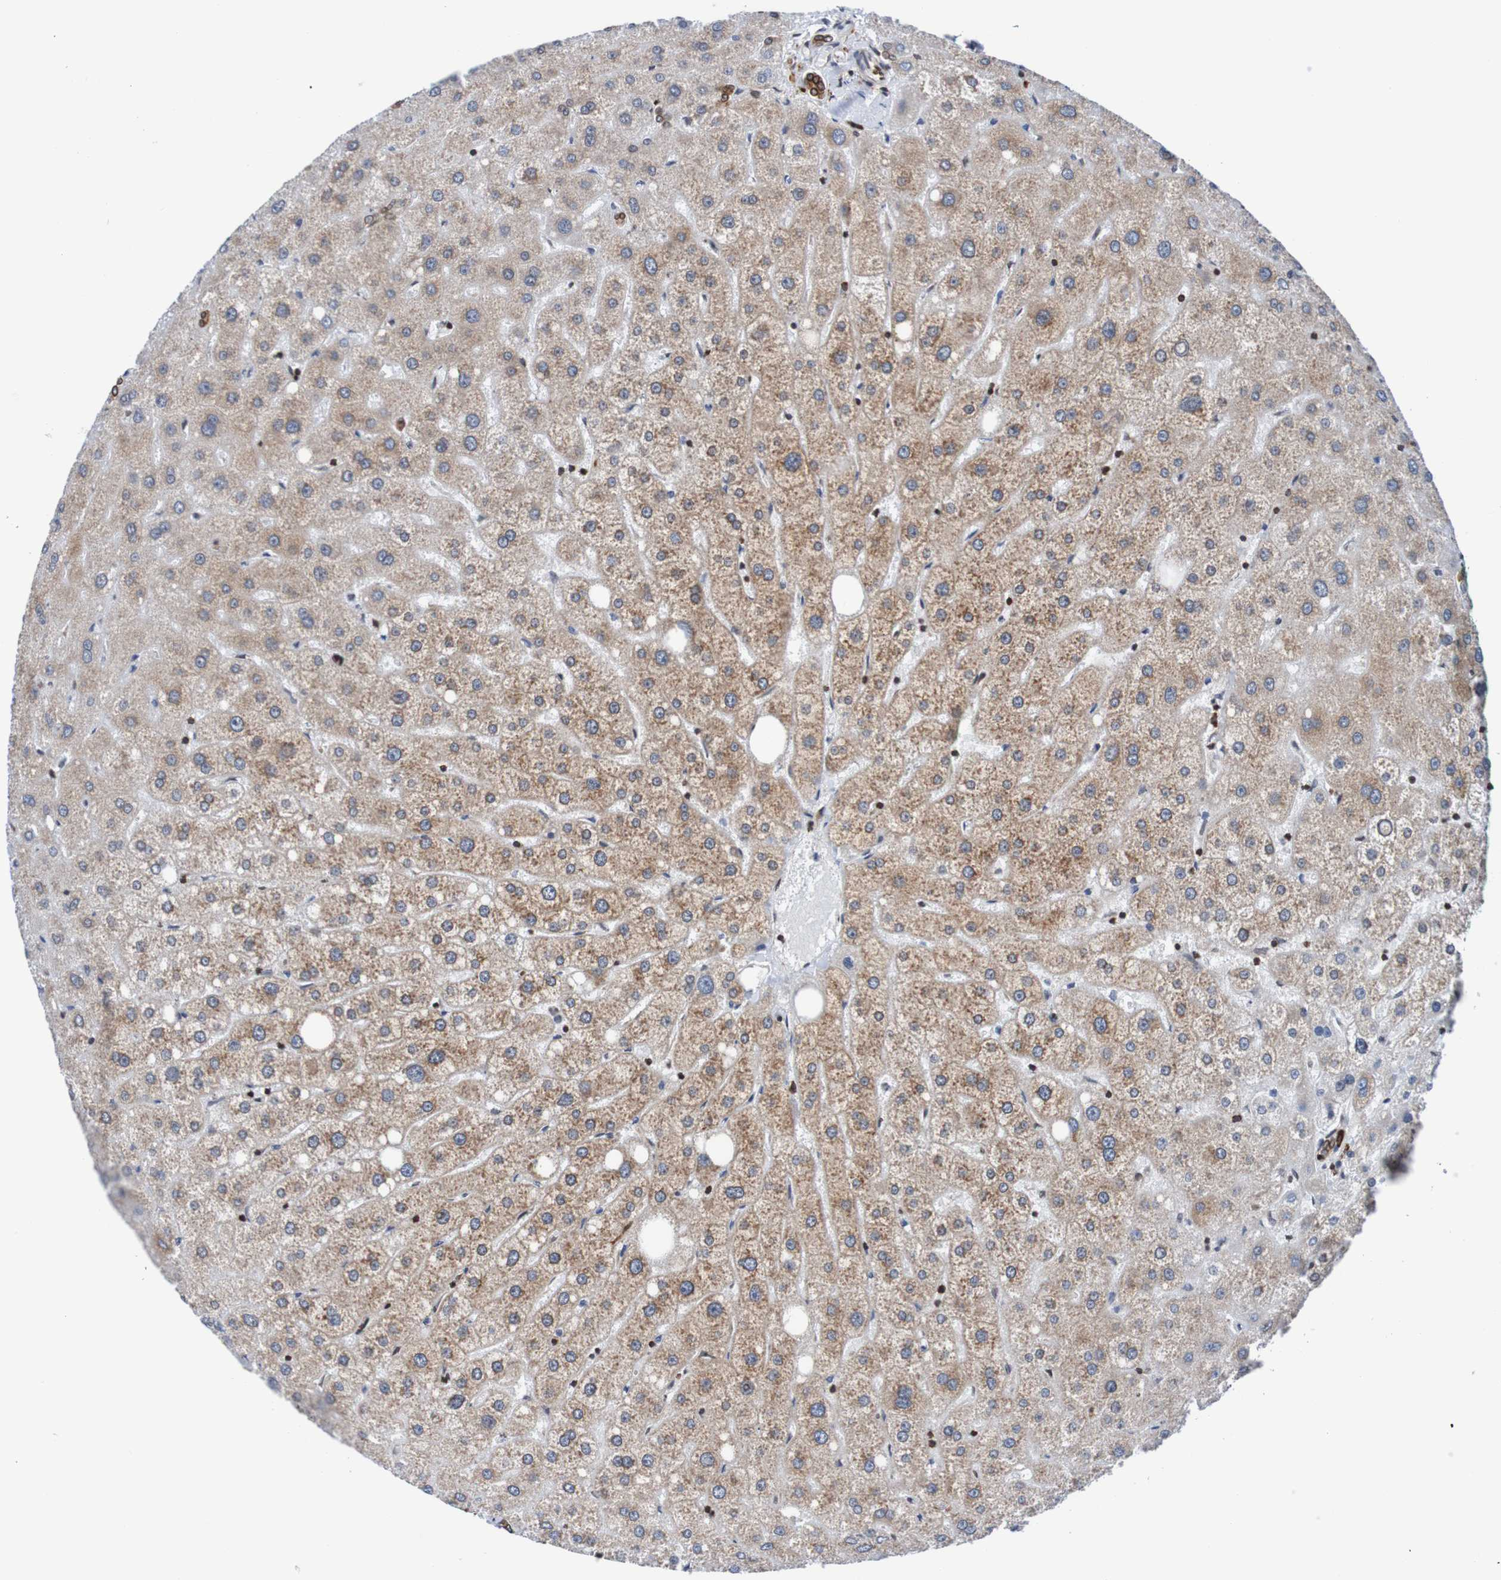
{"staining": {"intensity": "strong", "quantity": "25%-75%", "location": "cytoplasmic/membranous"}, "tissue": "liver", "cell_type": "Cholangiocytes", "image_type": "normal", "snomed": [{"axis": "morphology", "description": "Normal tissue, NOS"}, {"axis": "topography", "description": "Liver"}], "caption": "Unremarkable liver exhibits strong cytoplasmic/membranous expression in about 25%-75% of cholangiocytes, visualized by immunohistochemistry. (DAB (3,3'-diaminobenzidine) IHC, brown staining for protein, blue staining for nuclei).", "gene": "TMEM109", "patient": {"sex": "male", "age": 73}}